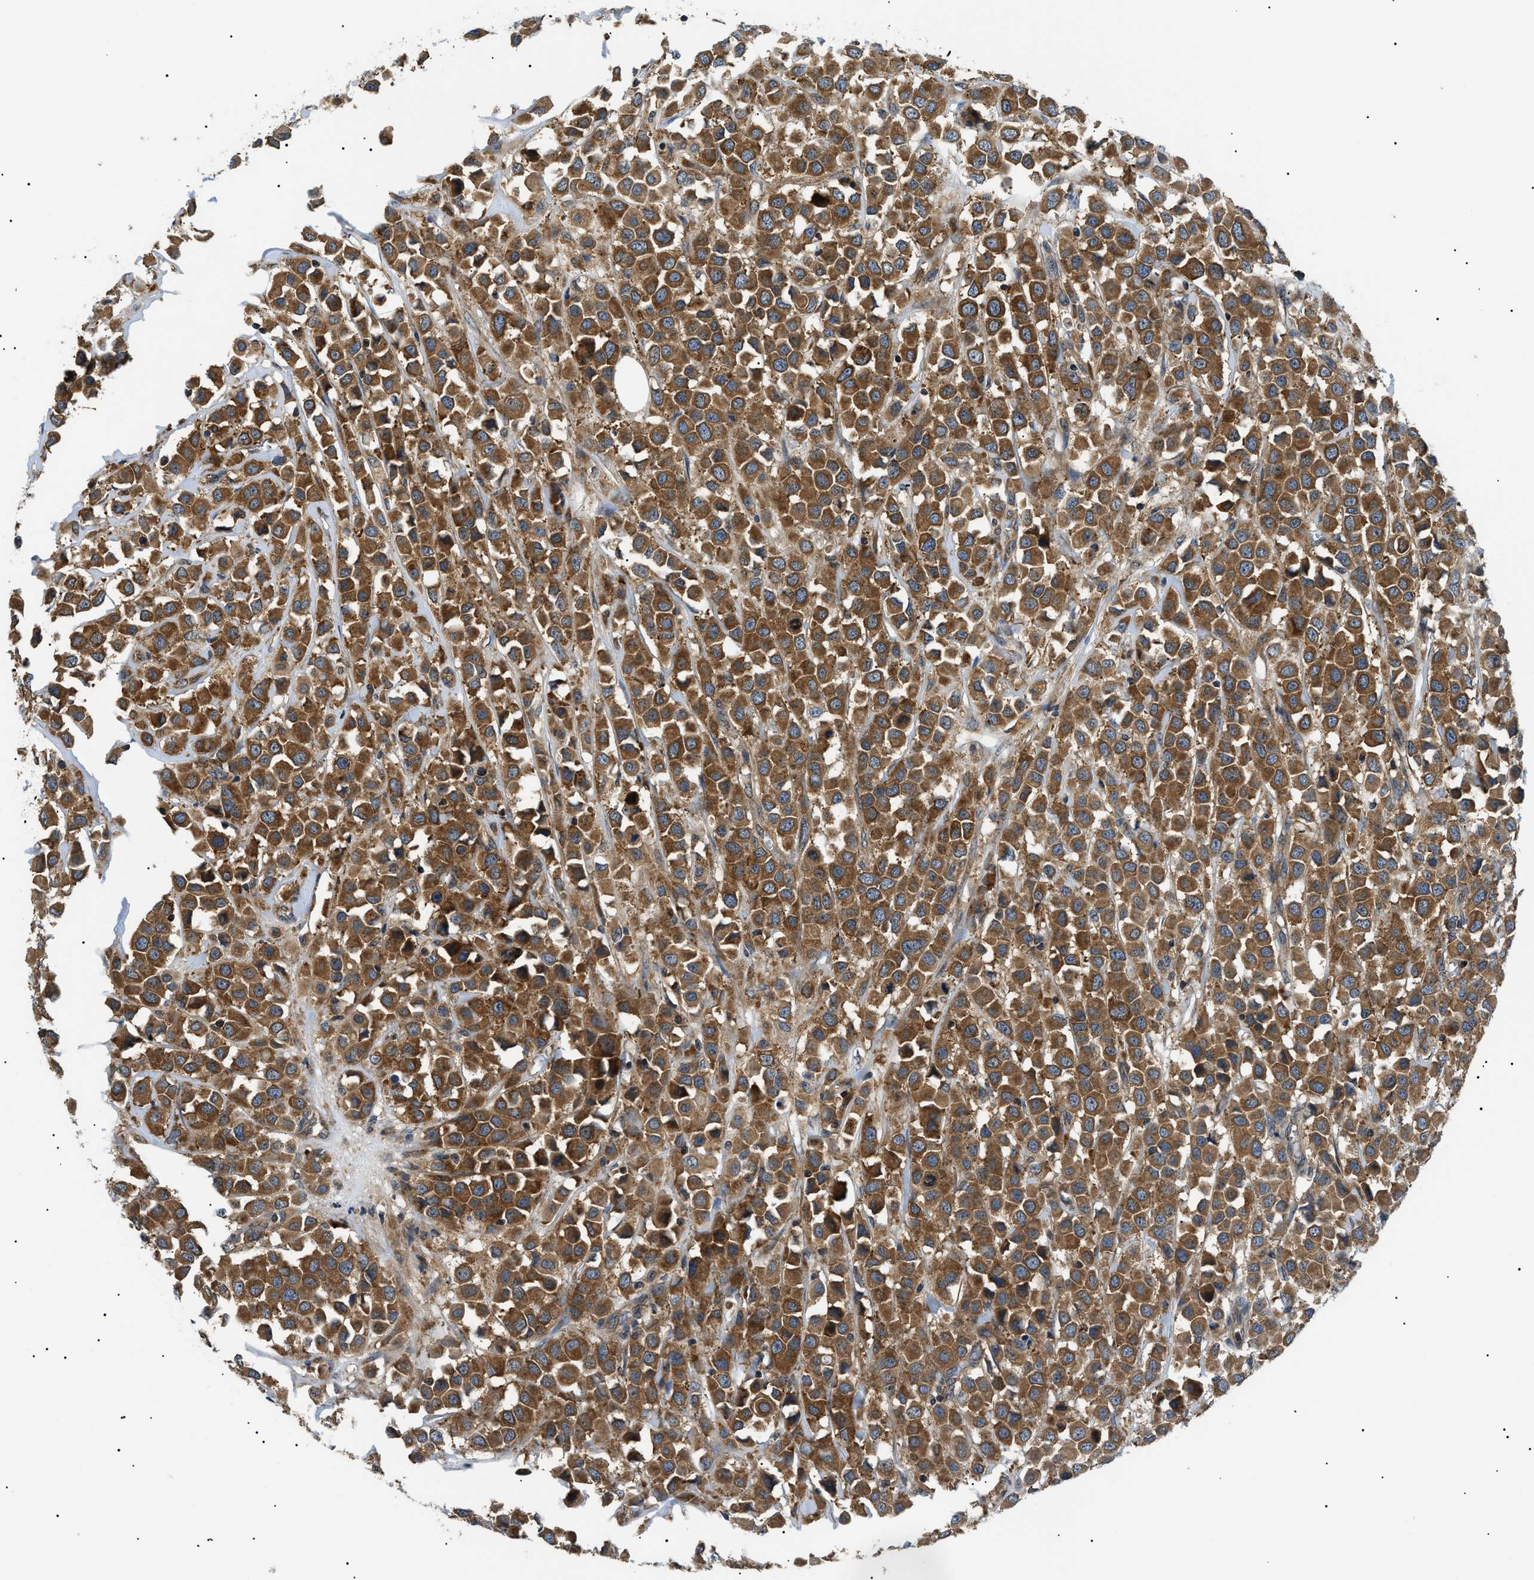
{"staining": {"intensity": "moderate", "quantity": ">75%", "location": "cytoplasmic/membranous"}, "tissue": "breast cancer", "cell_type": "Tumor cells", "image_type": "cancer", "snomed": [{"axis": "morphology", "description": "Duct carcinoma"}, {"axis": "topography", "description": "Breast"}], "caption": "An image of breast cancer stained for a protein reveals moderate cytoplasmic/membranous brown staining in tumor cells.", "gene": "SRPK1", "patient": {"sex": "female", "age": 61}}